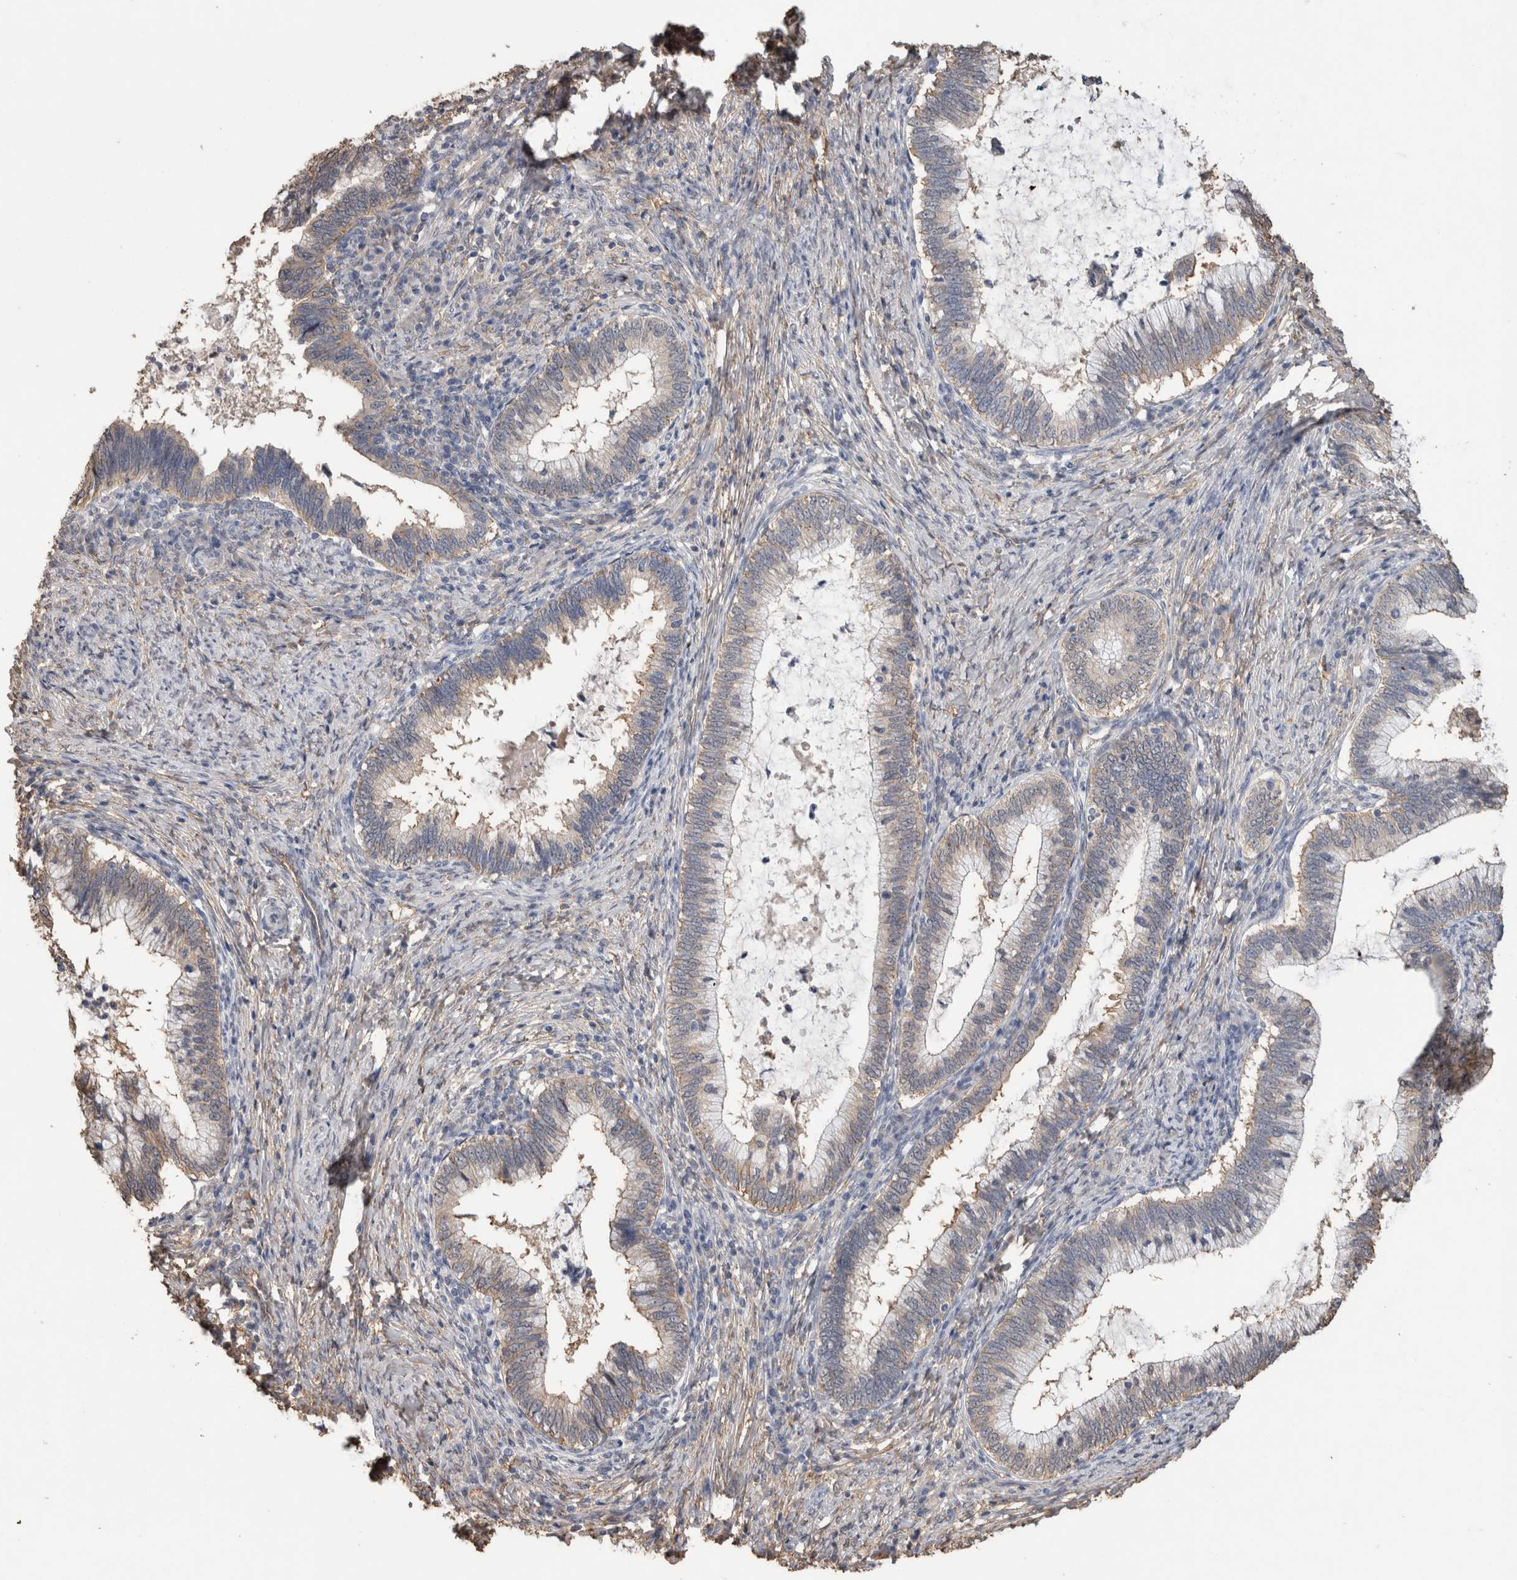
{"staining": {"intensity": "weak", "quantity": "<25%", "location": "cytoplasmic/membranous"}, "tissue": "cervical cancer", "cell_type": "Tumor cells", "image_type": "cancer", "snomed": [{"axis": "morphology", "description": "Adenocarcinoma, NOS"}, {"axis": "topography", "description": "Cervix"}], "caption": "Adenocarcinoma (cervical) was stained to show a protein in brown. There is no significant expression in tumor cells.", "gene": "S100A10", "patient": {"sex": "female", "age": 36}}